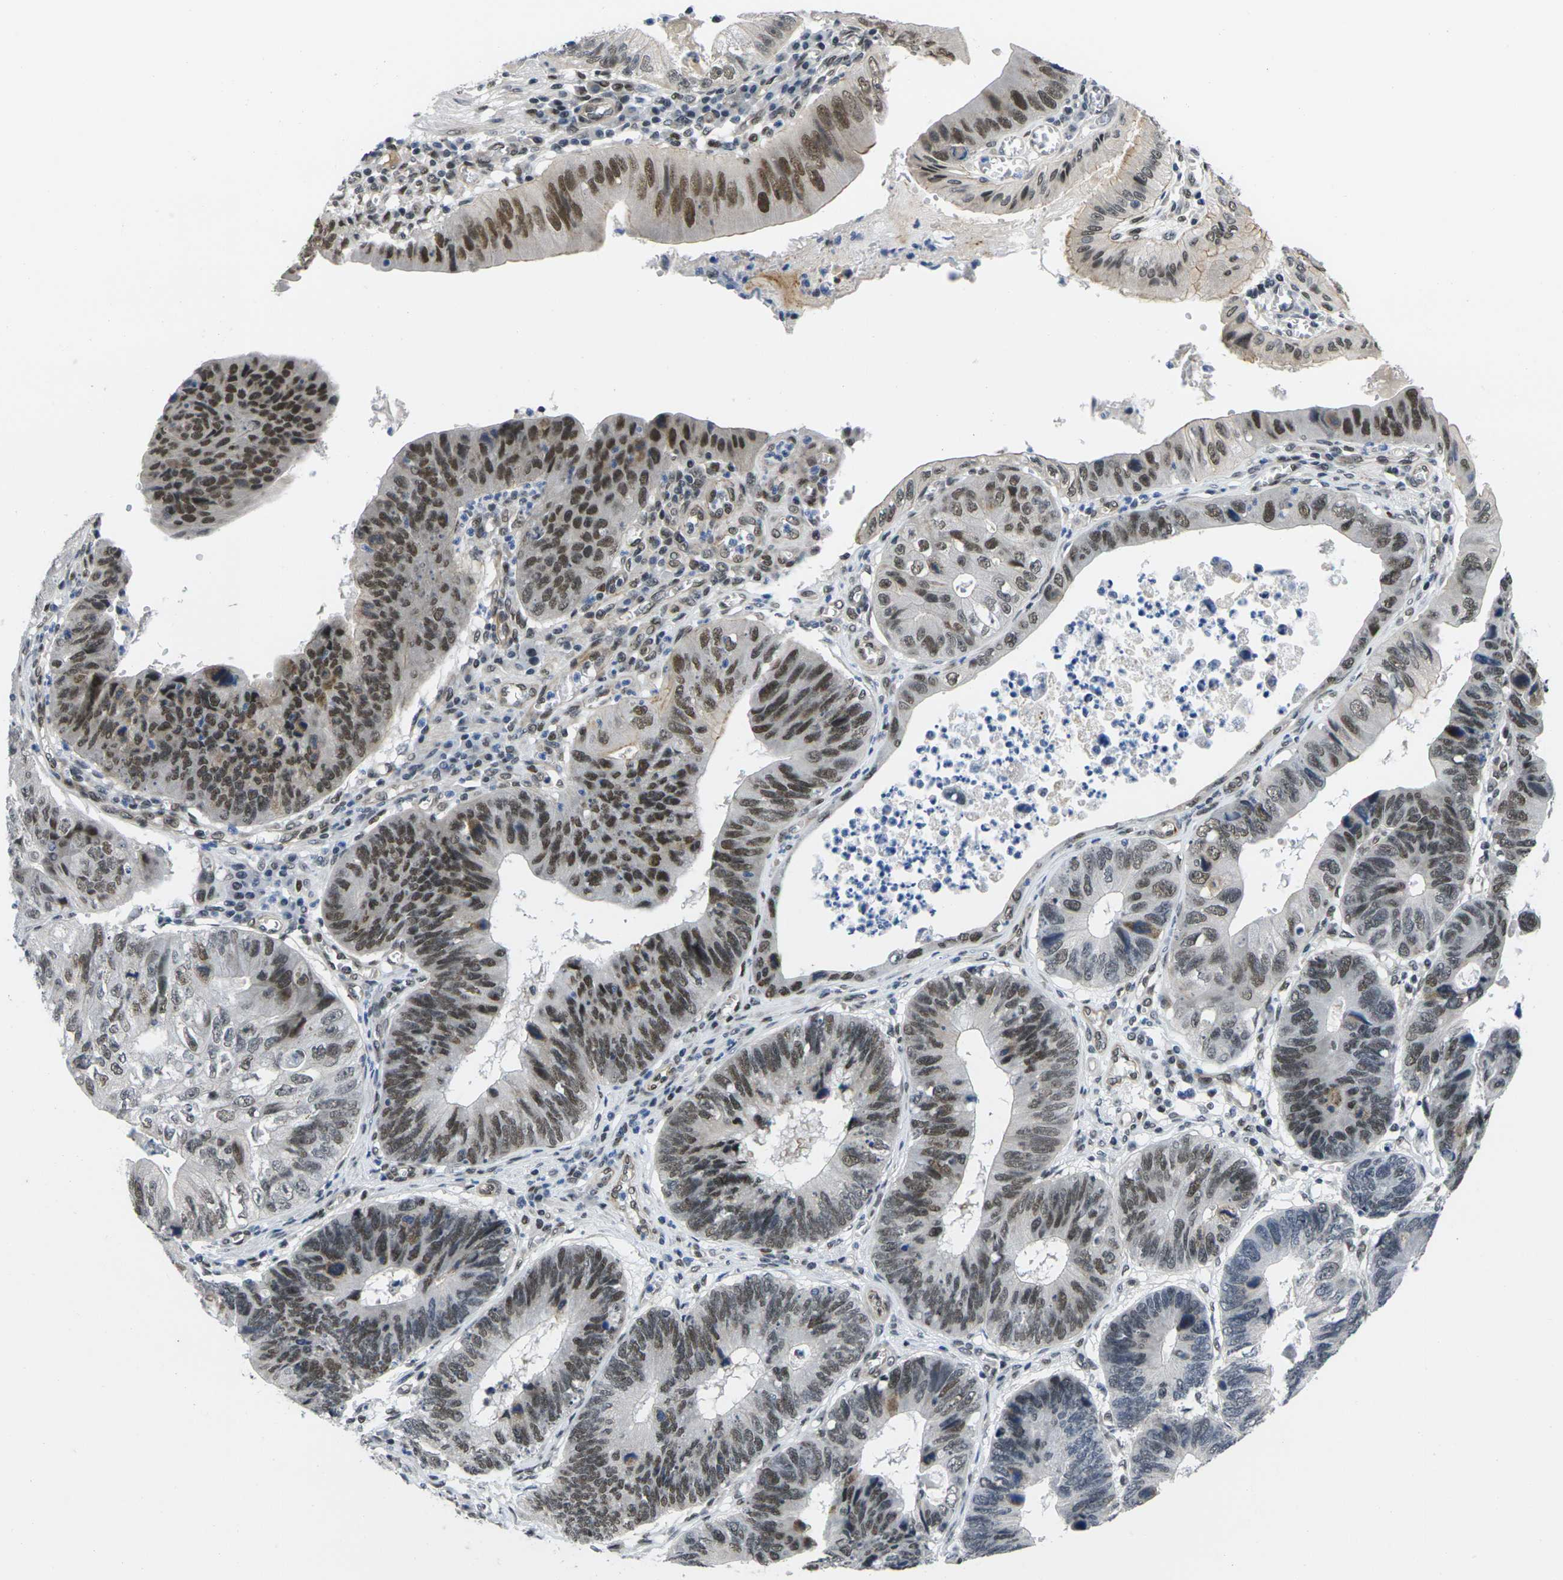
{"staining": {"intensity": "strong", "quantity": ">75%", "location": "nuclear"}, "tissue": "stomach cancer", "cell_type": "Tumor cells", "image_type": "cancer", "snomed": [{"axis": "morphology", "description": "Adenocarcinoma, NOS"}, {"axis": "topography", "description": "Stomach"}], "caption": "High-magnification brightfield microscopy of stomach cancer (adenocarcinoma) stained with DAB (brown) and counterstained with hematoxylin (blue). tumor cells exhibit strong nuclear expression is appreciated in approximately>75% of cells.", "gene": "RBM7", "patient": {"sex": "male", "age": 59}}